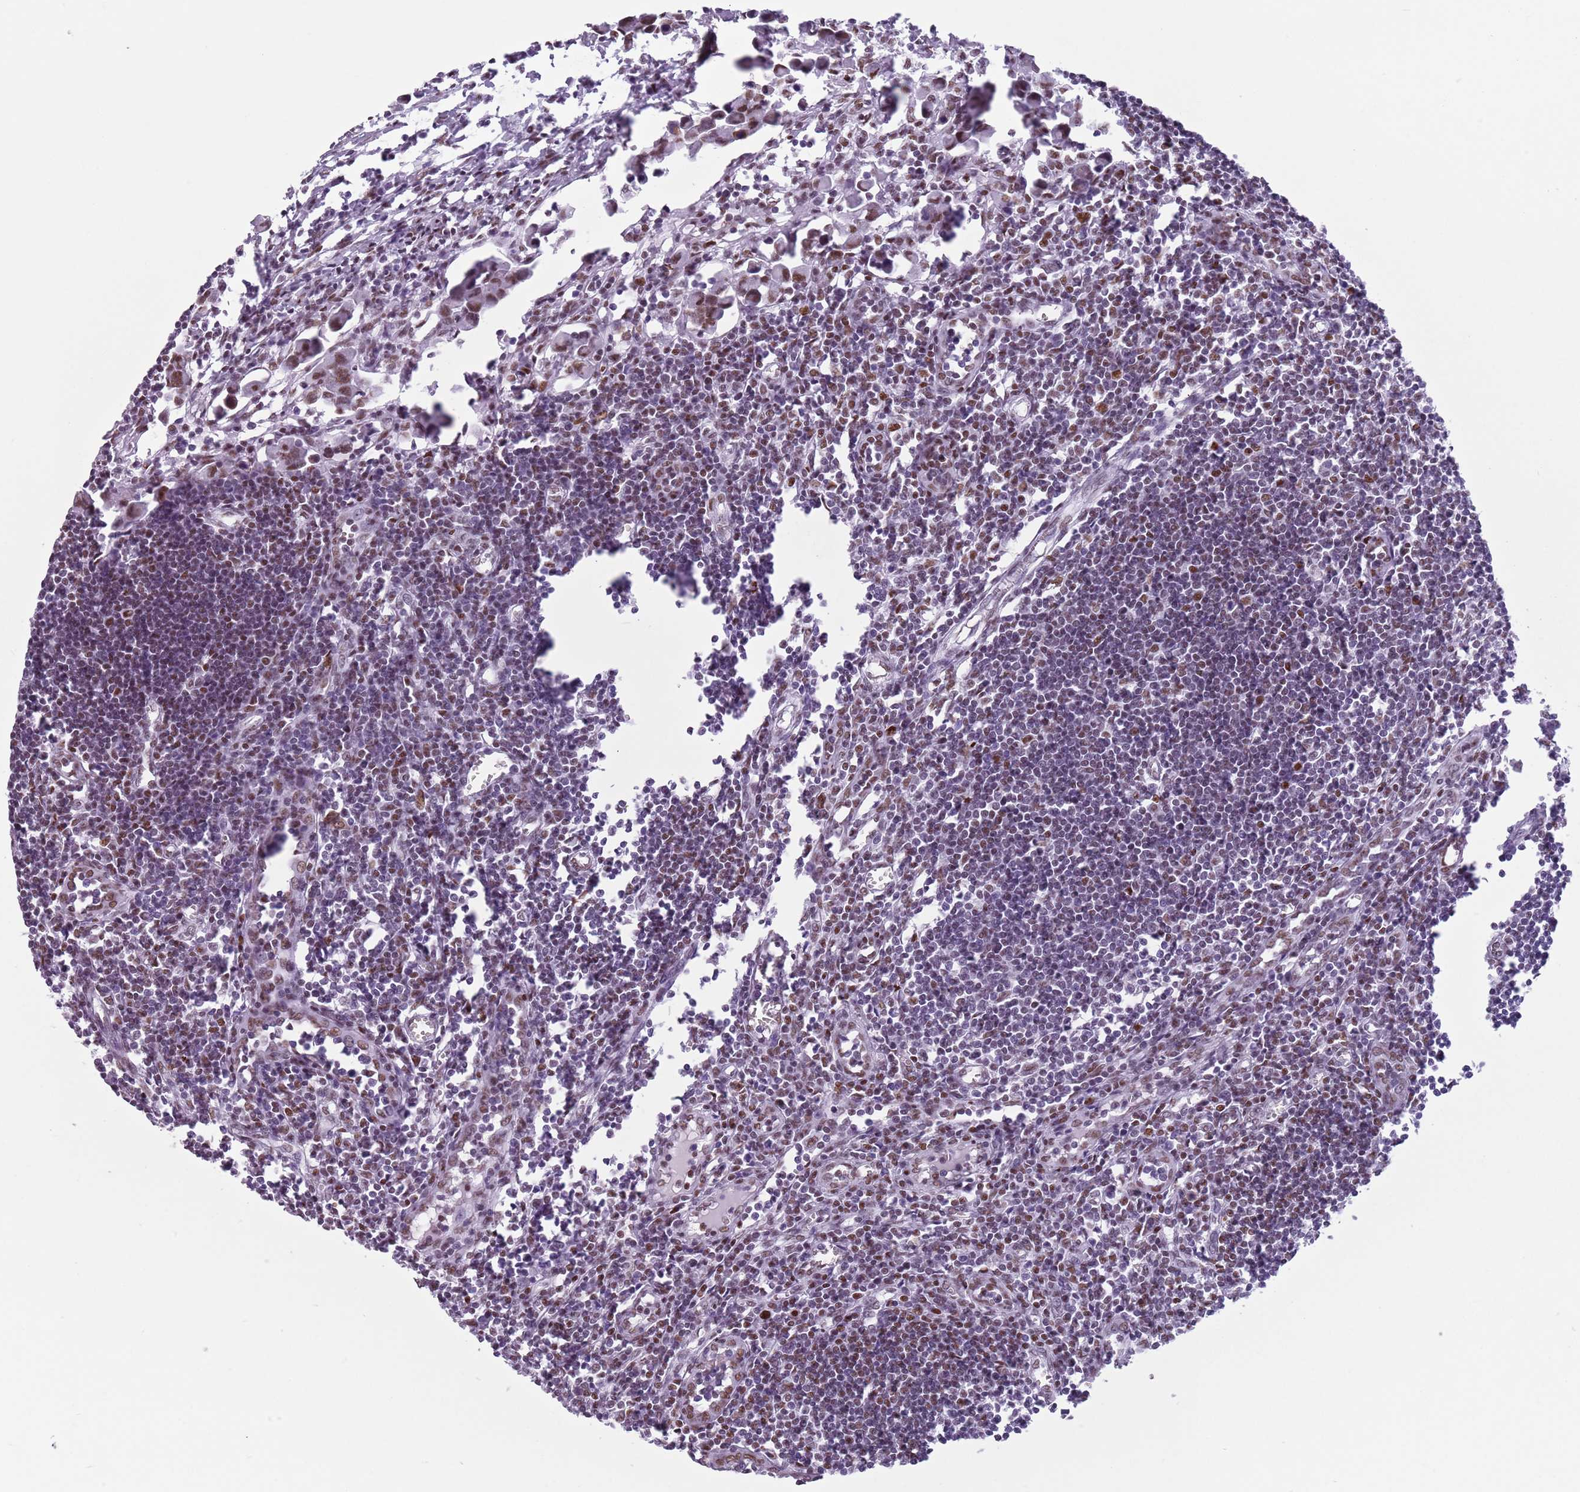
{"staining": {"intensity": "moderate", "quantity": ">75%", "location": "nuclear"}, "tissue": "lymph node", "cell_type": "Germinal center cells", "image_type": "normal", "snomed": [{"axis": "morphology", "description": "Normal tissue, NOS"}, {"axis": "morphology", "description": "Malignant melanoma, Metastatic site"}, {"axis": "topography", "description": "Lymph node"}], "caption": "The immunohistochemical stain shows moderate nuclear positivity in germinal center cells of unremarkable lymph node. (DAB (3,3'-diaminobenzidine) IHC, brown staining for protein, blue staining for nuclei).", "gene": "FAM104B", "patient": {"sex": "male", "age": 41}}